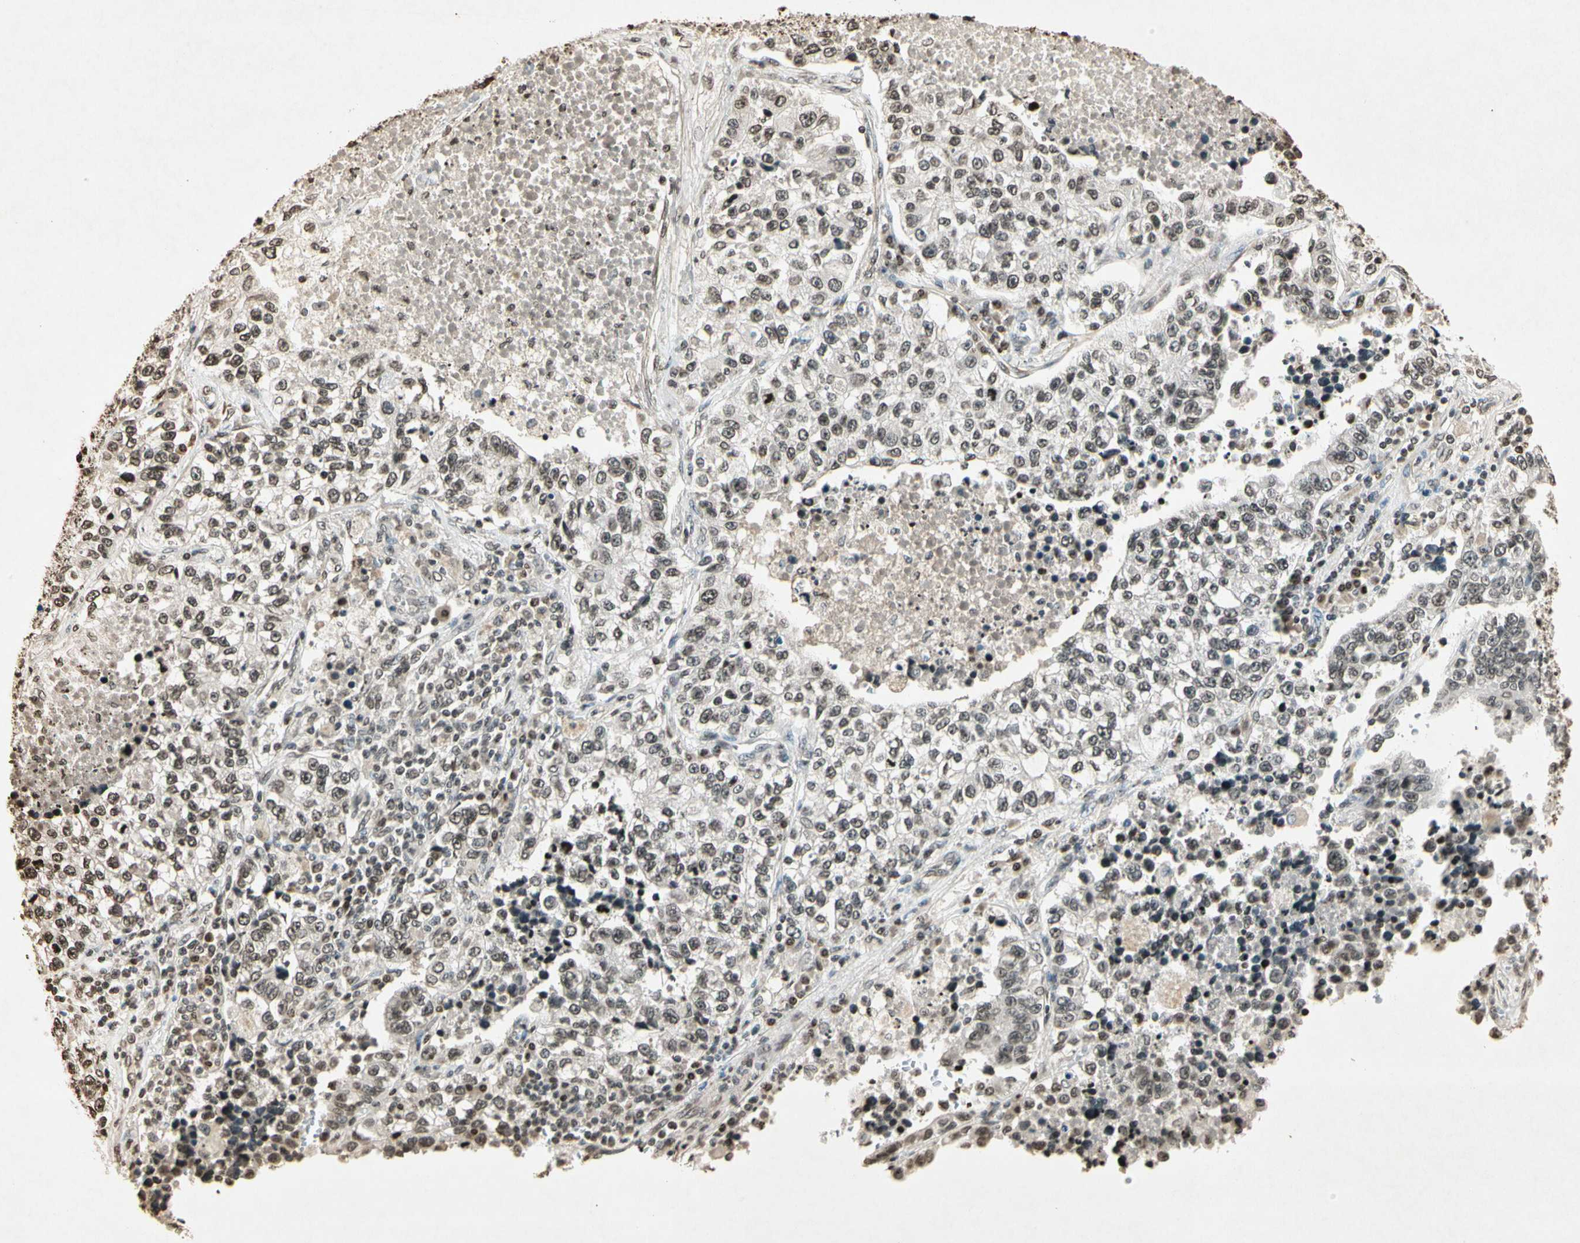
{"staining": {"intensity": "weak", "quantity": "25%-75%", "location": "nuclear"}, "tissue": "lung cancer", "cell_type": "Tumor cells", "image_type": "cancer", "snomed": [{"axis": "morphology", "description": "Adenocarcinoma, NOS"}, {"axis": "topography", "description": "Lung"}], "caption": "Immunohistochemistry (IHC) of human adenocarcinoma (lung) shows low levels of weak nuclear staining in approximately 25%-75% of tumor cells. Using DAB (3,3'-diaminobenzidine) (brown) and hematoxylin (blue) stains, captured at high magnification using brightfield microscopy.", "gene": "TOP1", "patient": {"sex": "male", "age": 49}}